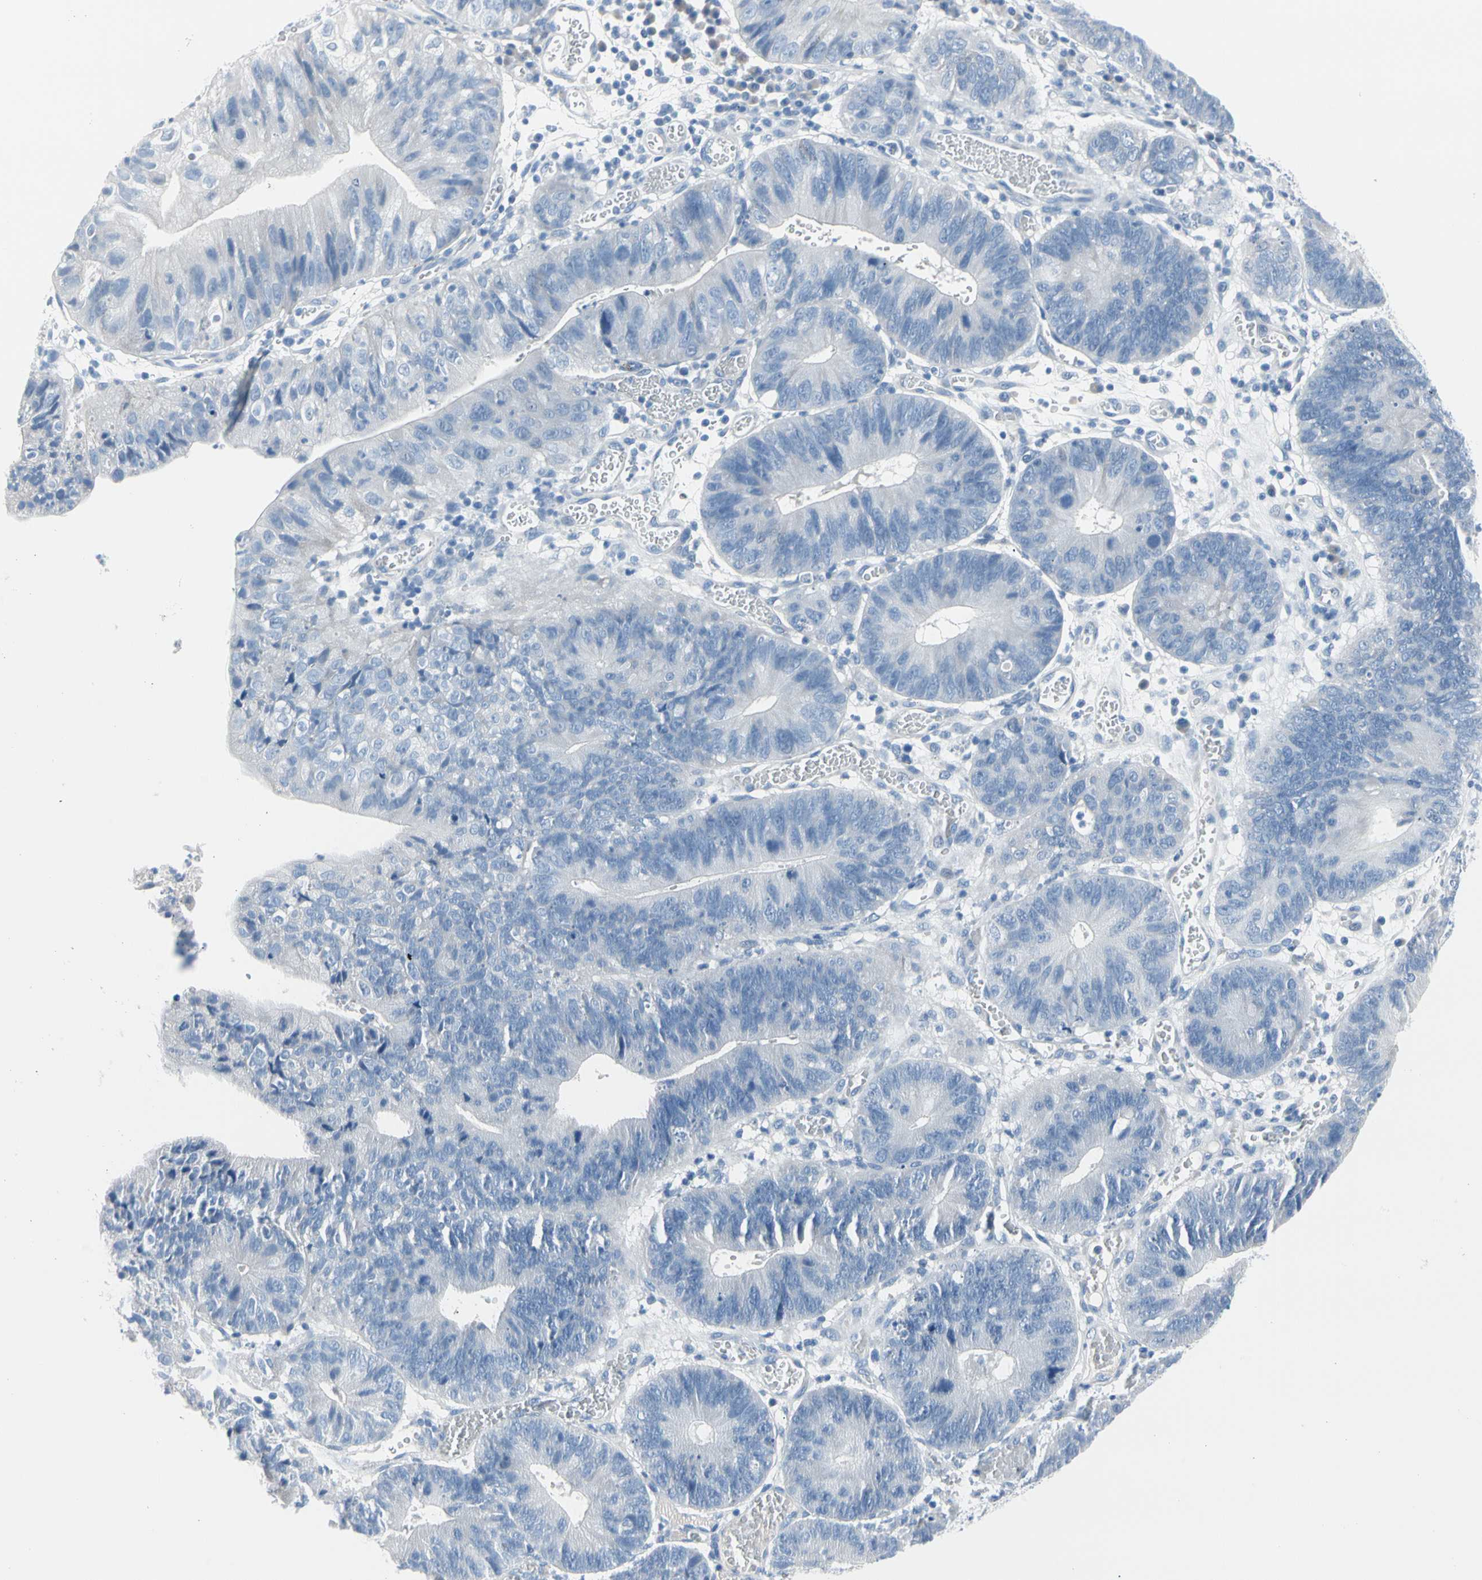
{"staining": {"intensity": "negative", "quantity": "none", "location": "none"}, "tissue": "stomach cancer", "cell_type": "Tumor cells", "image_type": "cancer", "snomed": [{"axis": "morphology", "description": "Adenocarcinoma, NOS"}, {"axis": "topography", "description": "Stomach"}], "caption": "Tumor cells show no significant expression in adenocarcinoma (stomach).", "gene": "TPO", "patient": {"sex": "male", "age": 59}}